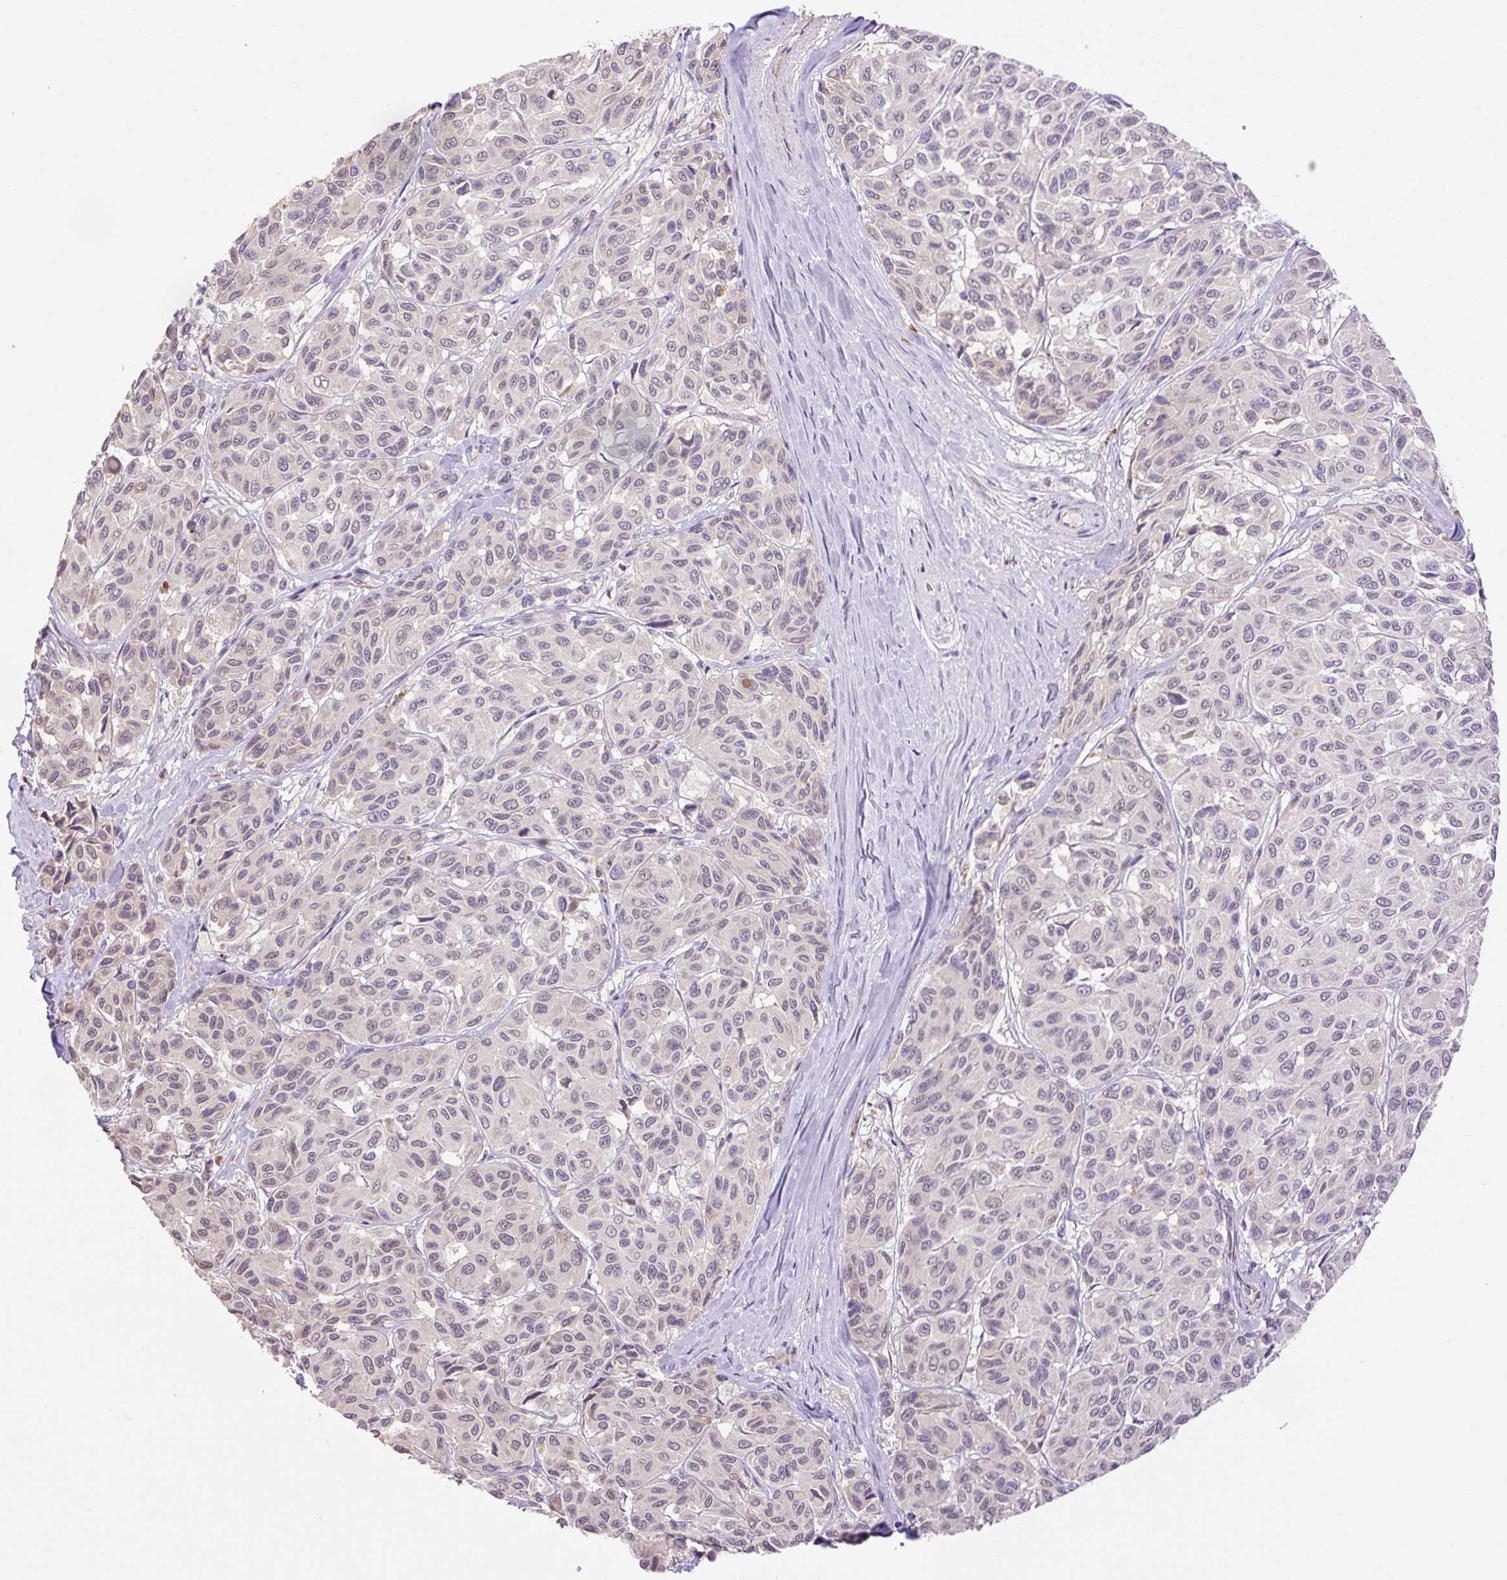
{"staining": {"intensity": "negative", "quantity": "none", "location": "none"}, "tissue": "melanoma", "cell_type": "Tumor cells", "image_type": "cancer", "snomed": [{"axis": "morphology", "description": "Malignant melanoma, NOS"}, {"axis": "topography", "description": "Skin"}], "caption": "The immunohistochemistry image has no significant positivity in tumor cells of malignant melanoma tissue. Brightfield microscopy of immunohistochemistry stained with DAB (brown) and hematoxylin (blue), captured at high magnification.", "gene": "HABP4", "patient": {"sex": "female", "age": 66}}